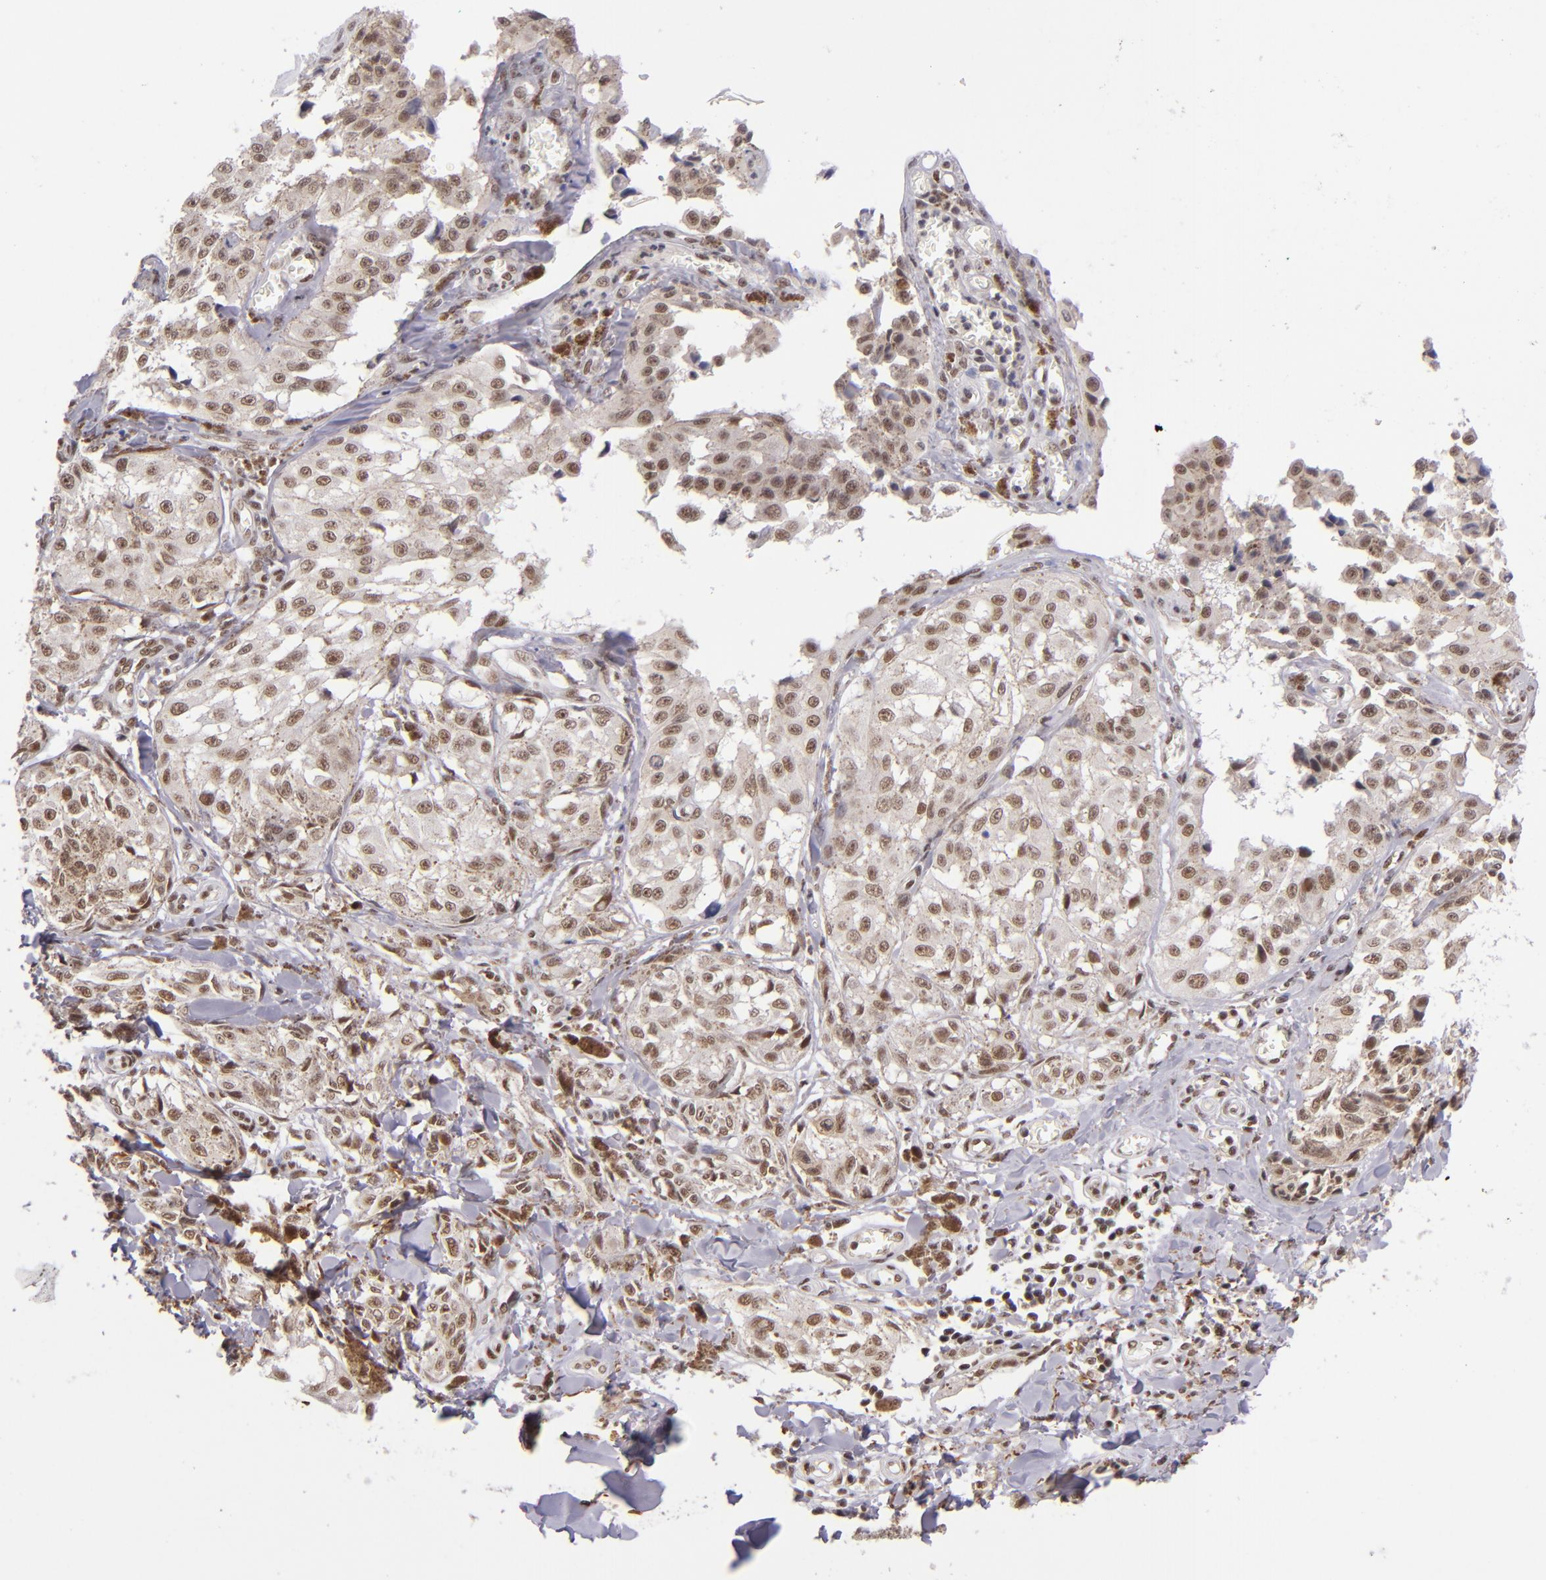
{"staining": {"intensity": "moderate", "quantity": ">75%", "location": "nuclear"}, "tissue": "melanoma", "cell_type": "Tumor cells", "image_type": "cancer", "snomed": [{"axis": "morphology", "description": "Malignant melanoma, NOS"}, {"axis": "topography", "description": "Skin"}], "caption": "Immunohistochemistry (IHC) (DAB (3,3'-diaminobenzidine)) staining of malignant melanoma displays moderate nuclear protein positivity in approximately >75% of tumor cells. (brown staining indicates protein expression, while blue staining denotes nuclei).", "gene": "ZNF148", "patient": {"sex": "female", "age": 82}}